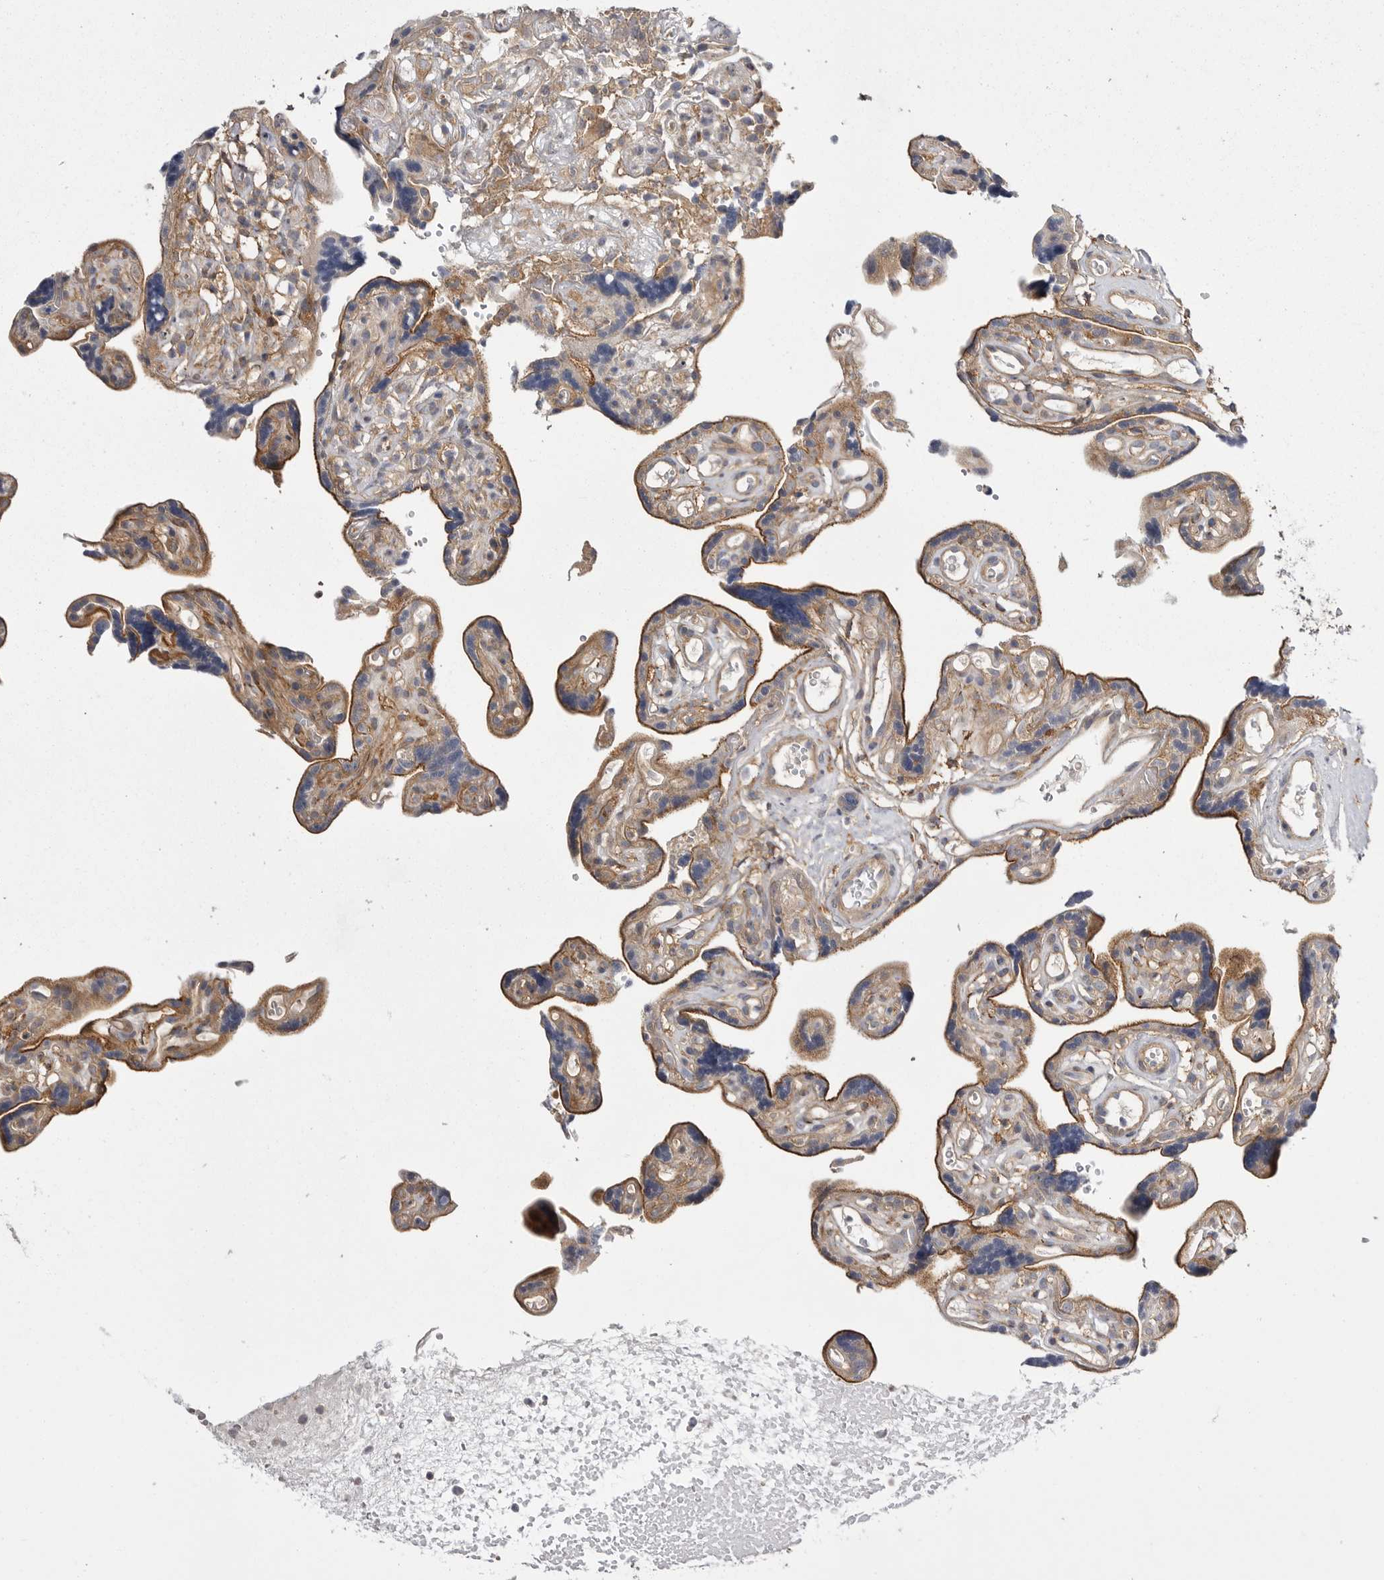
{"staining": {"intensity": "weak", "quantity": "25%-75%", "location": "cytoplasmic/membranous"}, "tissue": "placenta", "cell_type": "Decidual cells", "image_type": "normal", "snomed": [{"axis": "morphology", "description": "Normal tissue, NOS"}, {"axis": "topography", "description": "Placenta"}], "caption": "Brown immunohistochemical staining in unremarkable human placenta demonstrates weak cytoplasmic/membranous expression in approximately 25%-75% of decidual cells. (Stains: DAB (3,3'-diaminobenzidine) in brown, nuclei in blue, Microscopy: brightfield microscopy at high magnification).", "gene": "OSBPL9", "patient": {"sex": "female", "age": 30}}